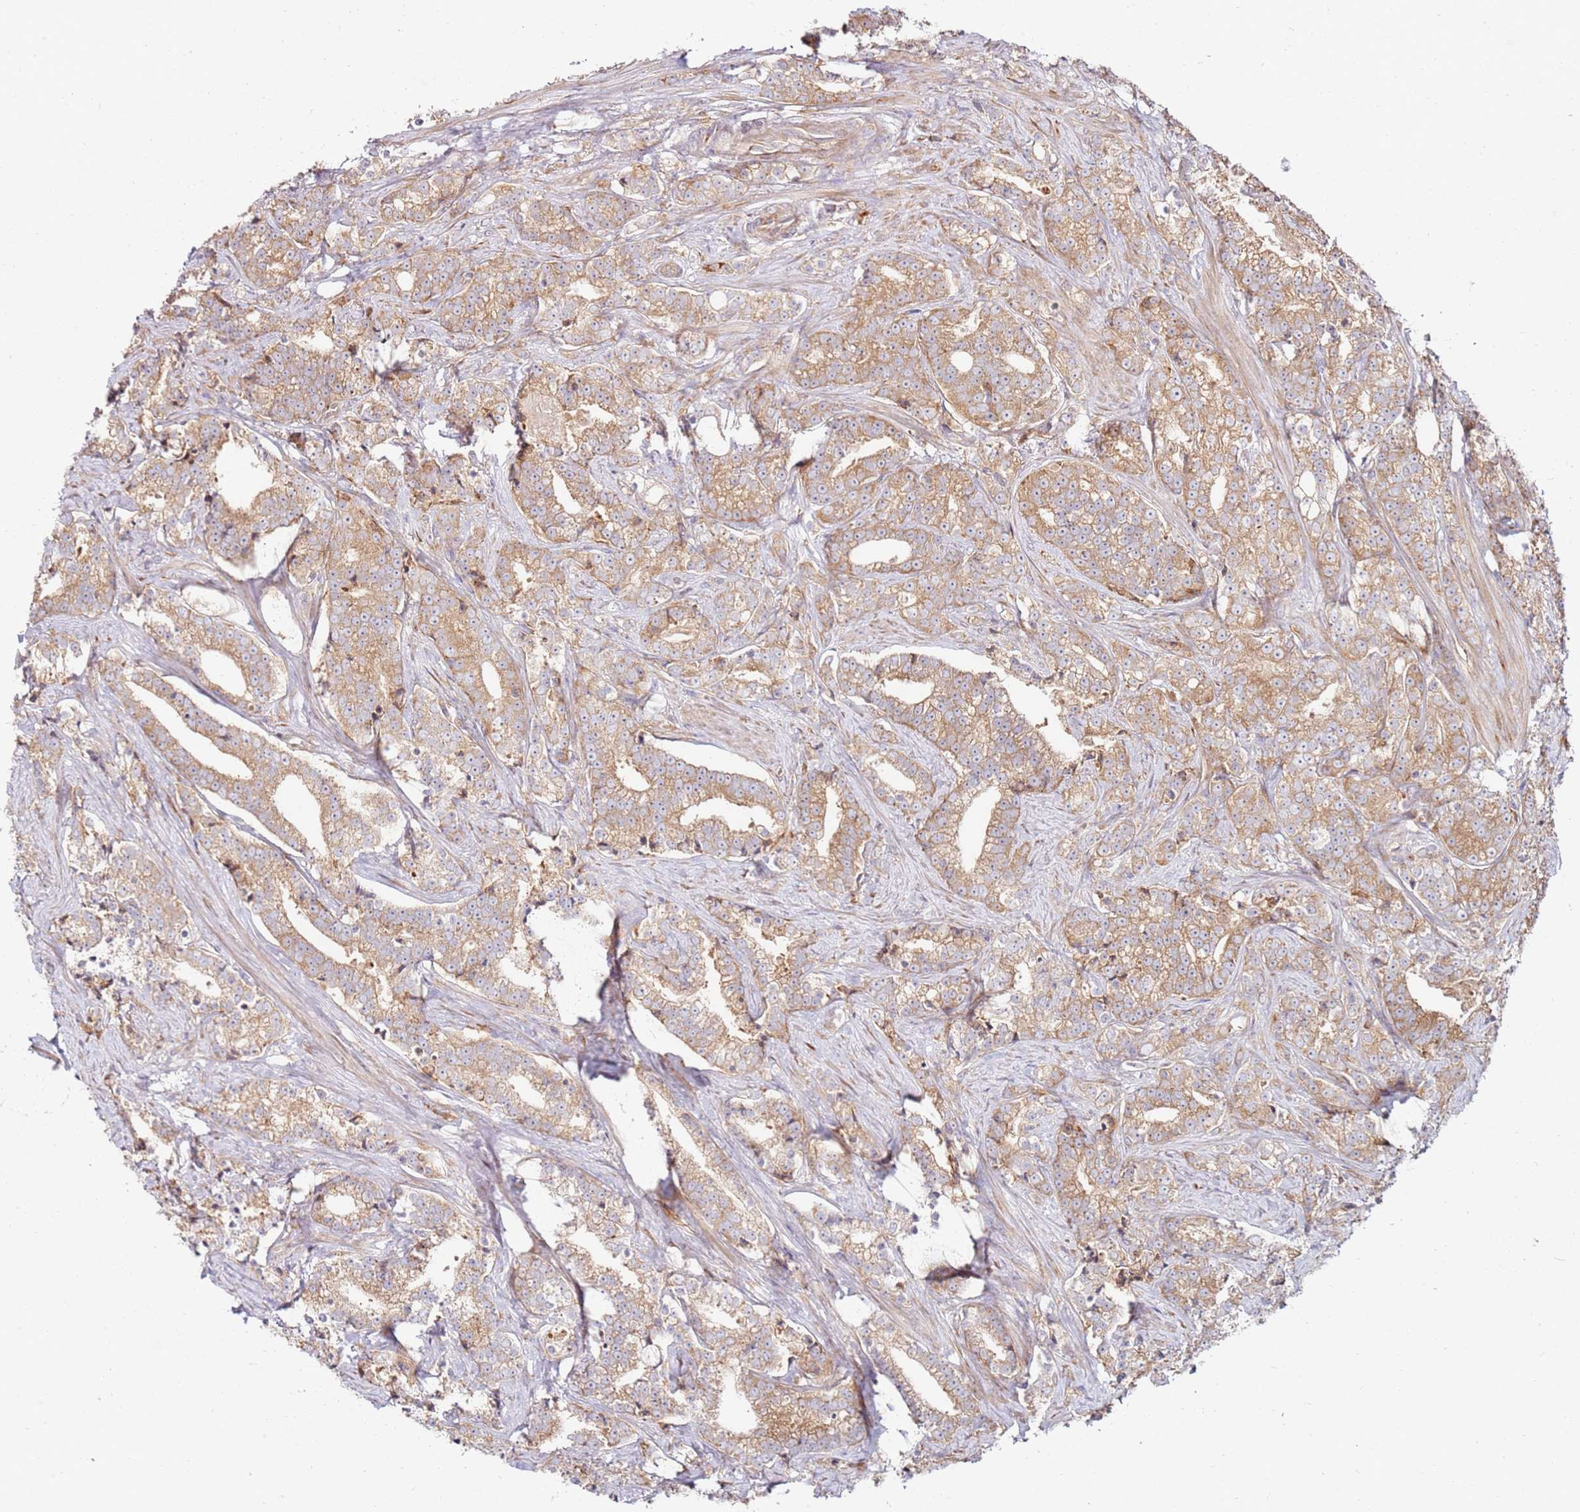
{"staining": {"intensity": "moderate", "quantity": ">75%", "location": "cytoplasmic/membranous"}, "tissue": "prostate cancer", "cell_type": "Tumor cells", "image_type": "cancer", "snomed": [{"axis": "morphology", "description": "Adenocarcinoma, High grade"}, {"axis": "topography", "description": "Prostate"}], "caption": "Immunohistochemical staining of human prostate cancer (high-grade adenocarcinoma) displays moderate cytoplasmic/membranous protein expression in about >75% of tumor cells. (brown staining indicates protein expression, while blue staining denotes nuclei).", "gene": "RPS3A", "patient": {"sex": "male", "age": 67}}